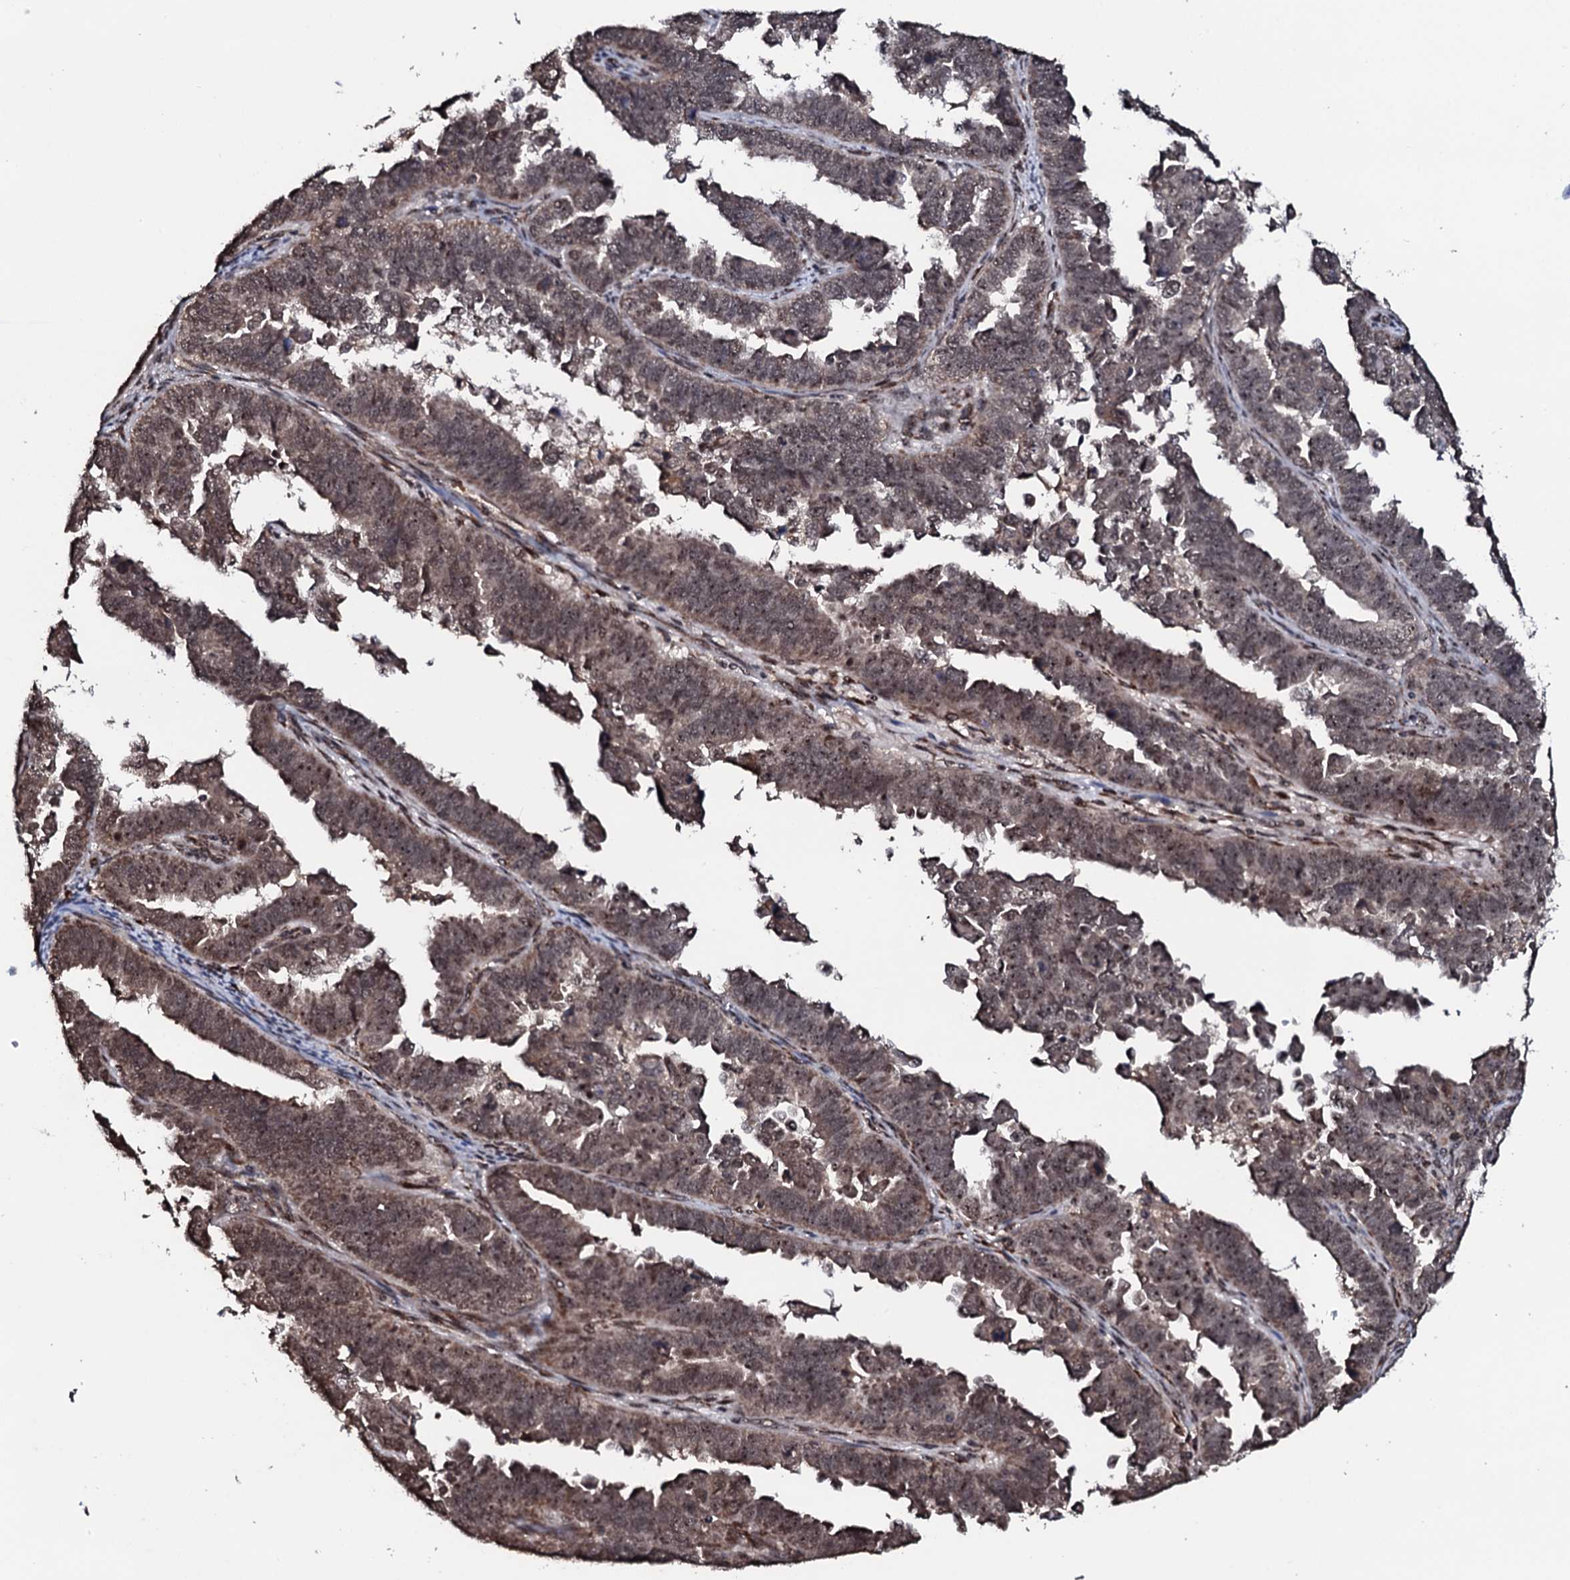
{"staining": {"intensity": "moderate", "quantity": ">75%", "location": "cytoplasmic/membranous,nuclear"}, "tissue": "endometrial cancer", "cell_type": "Tumor cells", "image_type": "cancer", "snomed": [{"axis": "morphology", "description": "Adenocarcinoma, NOS"}, {"axis": "topography", "description": "Endometrium"}], "caption": "Human endometrial cancer stained with a protein marker exhibits moderate staining in tumor cells.", "gene": "FAM111A", "patient": {"sex": "female", "age": 75}}